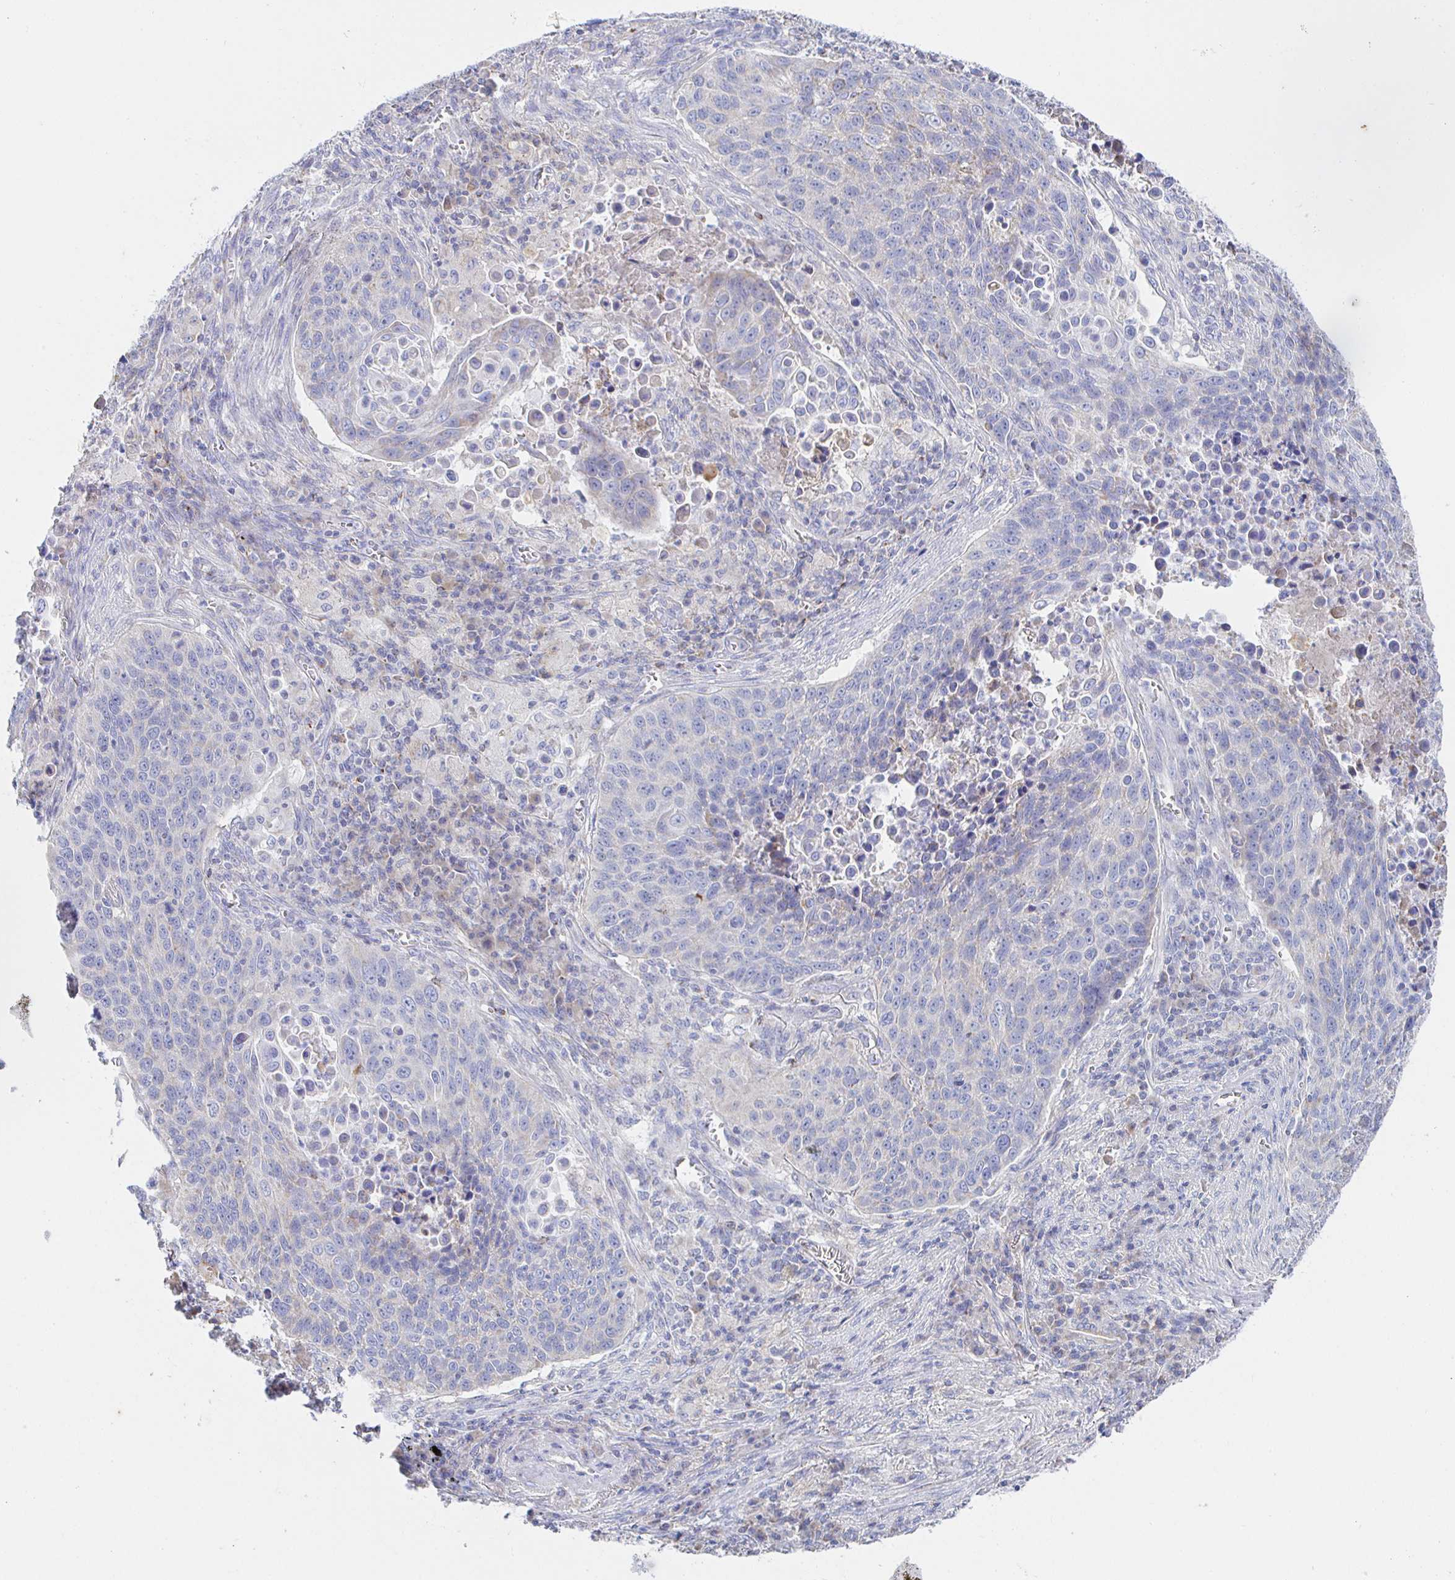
{"staining": {"intensity": "negative", "quantity": "none", "location": "none"}, "tissue": "lung cancer", "cell_type": "Tumor cells", "image_type": "cancer", "snomed": [{"axis": "morphology", "description": "Squamous cell carcinoma, NOS"}, {"axis": "topography", "description": "Lung"}], "caption": "DAB (3,3'-diaminobenzidine) immunohistochemical staining of squamous cell carcinoma (lung) demonstrates no significant staining in tumor cells. (Immunohistochemistry, brightfield microscopy, high magnification).", "gene": "SYNGR4", "patient": {"sex": "male", "age": 78}}